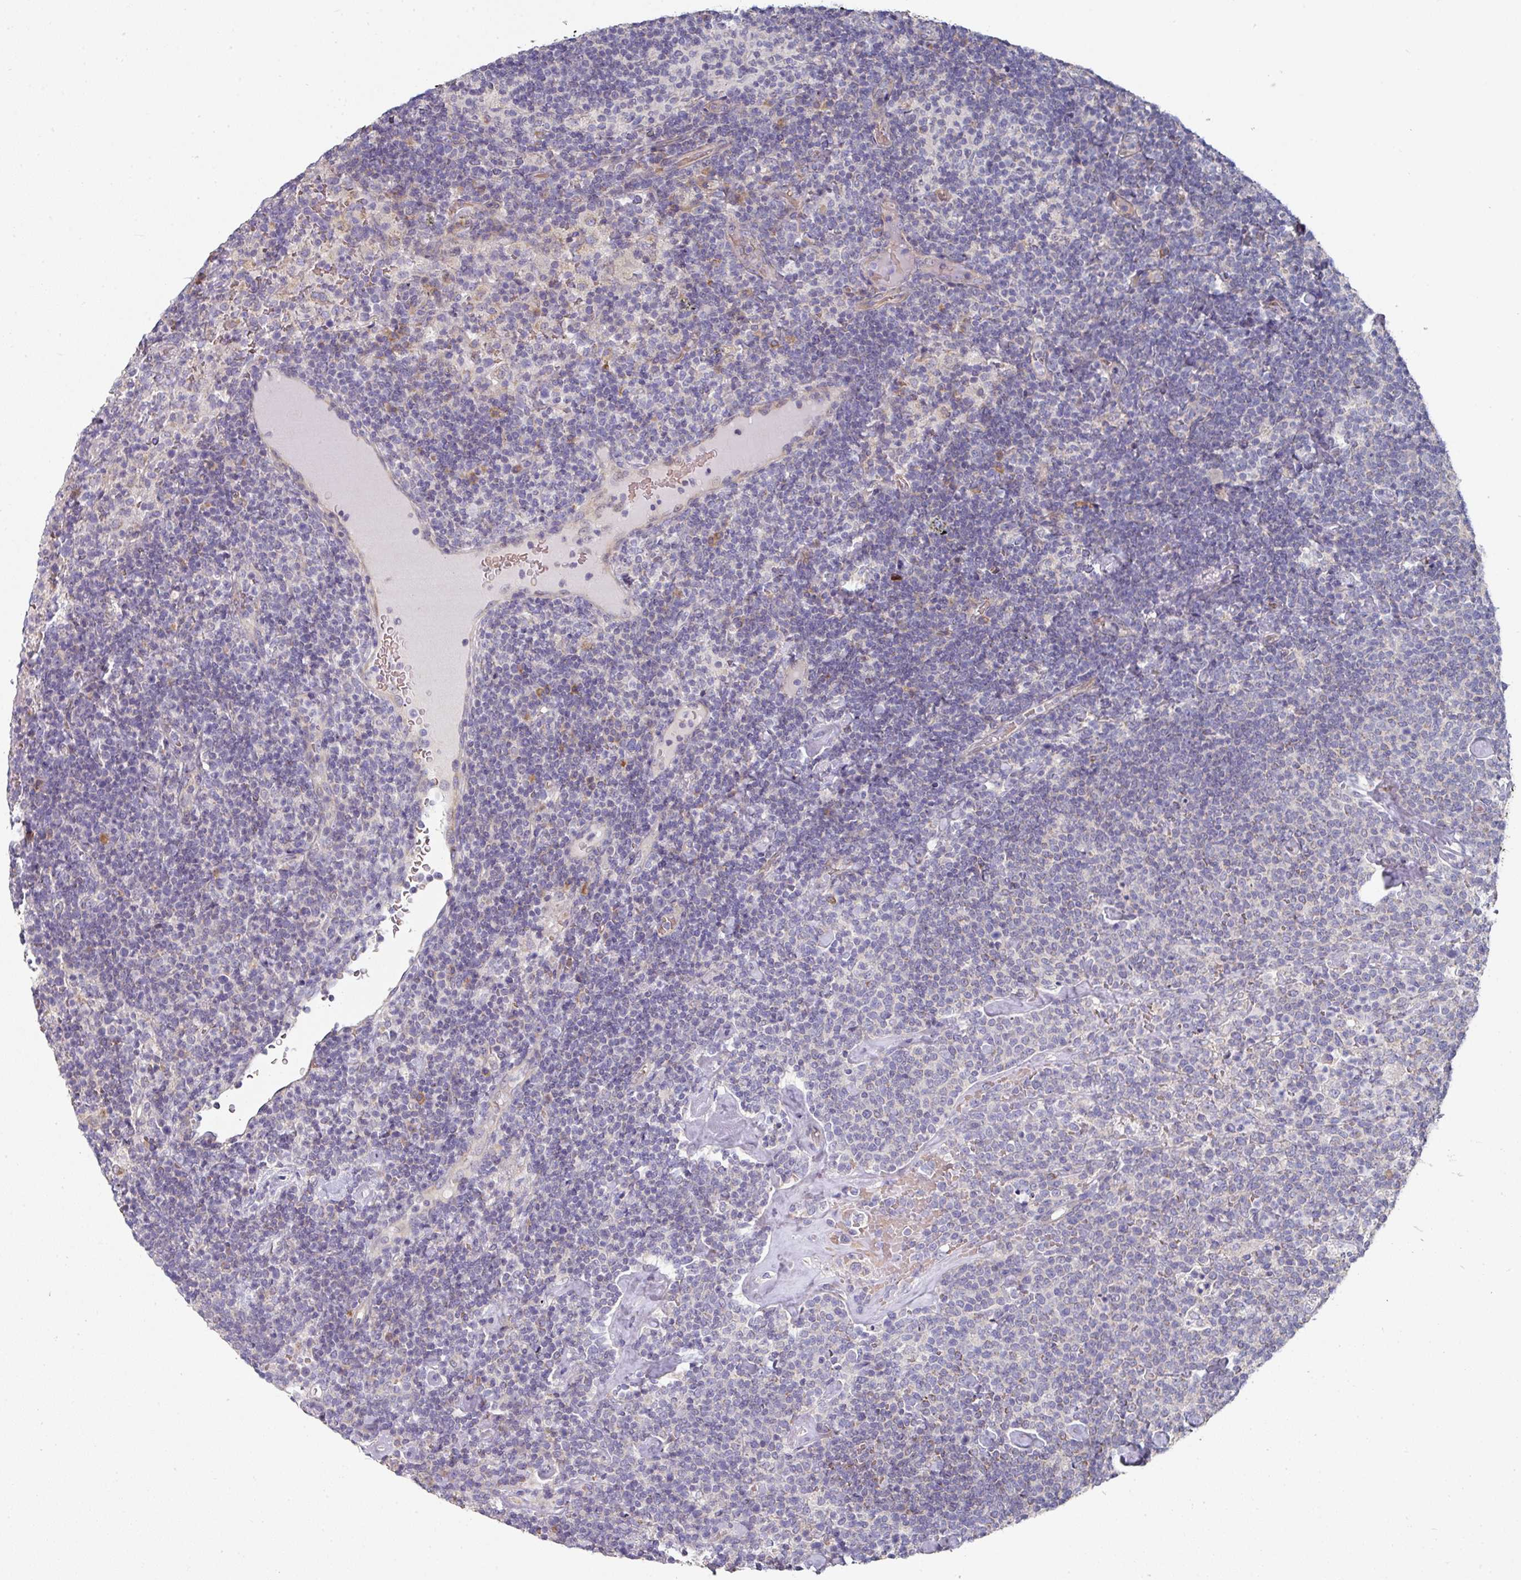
{"staining": {"intensity": "negative", "quantity": "none", "location": "none"}, "tissue": "lymphoma", "cell_type": "Tumor cells", "image_type": "cancer", "snomed": [{"axis": "morphology", "description": "Malignant lymphoma, non-Hodgkin's type, High grade"}, {"axis": "topography", "description": "Lymph node"}], "caption": "Tumor cells are negative for brown protein staining in lymphoma.", "gene": "PYROXD2", "patient": {"sex": "male", "age": 61}}